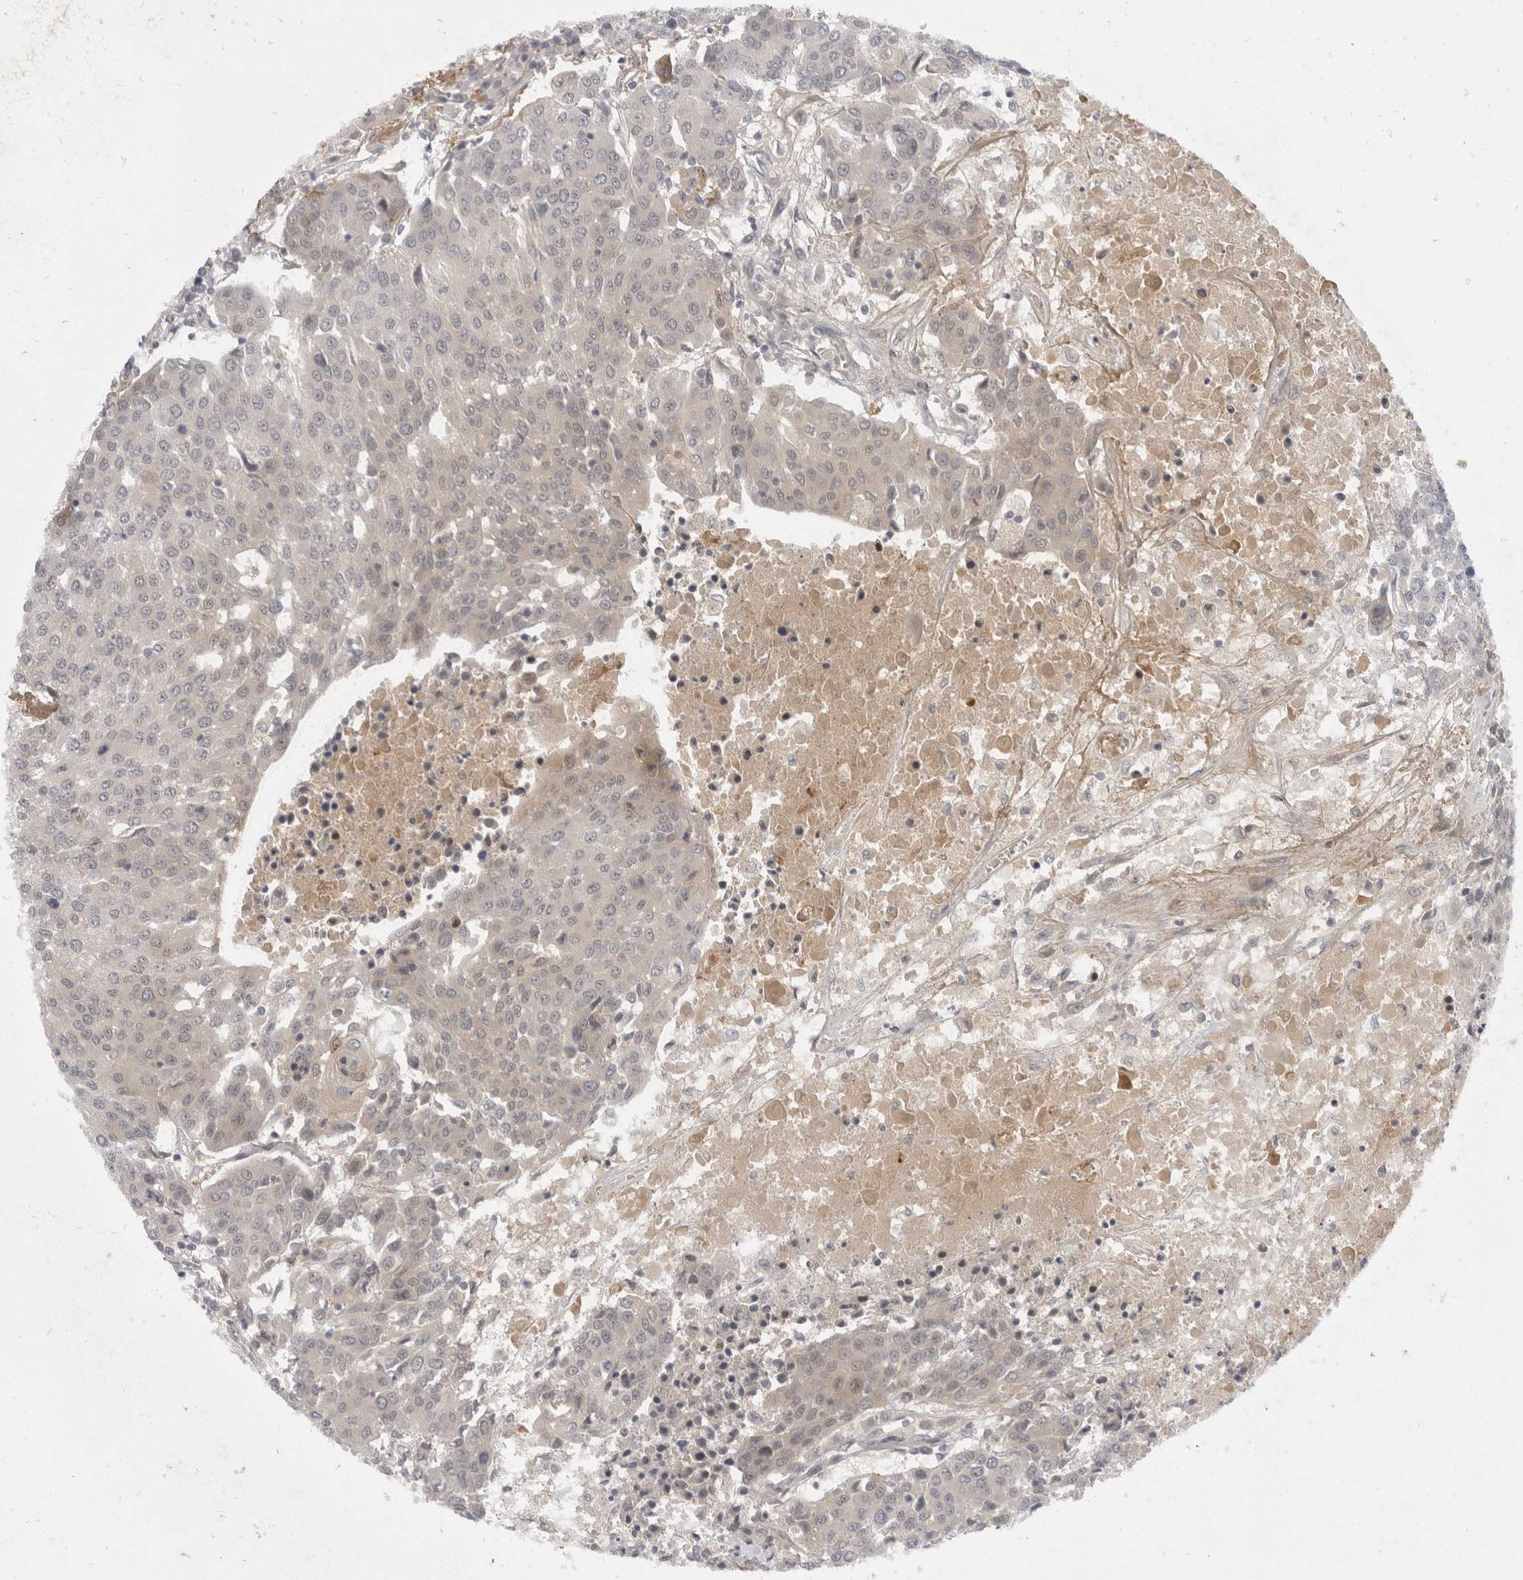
{"staining": {"intensity": "weak", "quantity": "<25%", "location": "cytoplasmic/membranous"}, "tissue": "urothelial cancer", "cell_type": "Tumor cells", "image_type": "cancer", "snomed": [{"axis": "morphology", "description": "Urothelial carcinoma, High grade"}, {"axis": "topography", "description": "Urinary bladder"}], "caption": "This is an IHC image of human urothelial carcinoma (high-grade). There is no positivity in tumor cells.", "gene": "TOM1L2", "patient": {"sex": "female", "age": 85}}